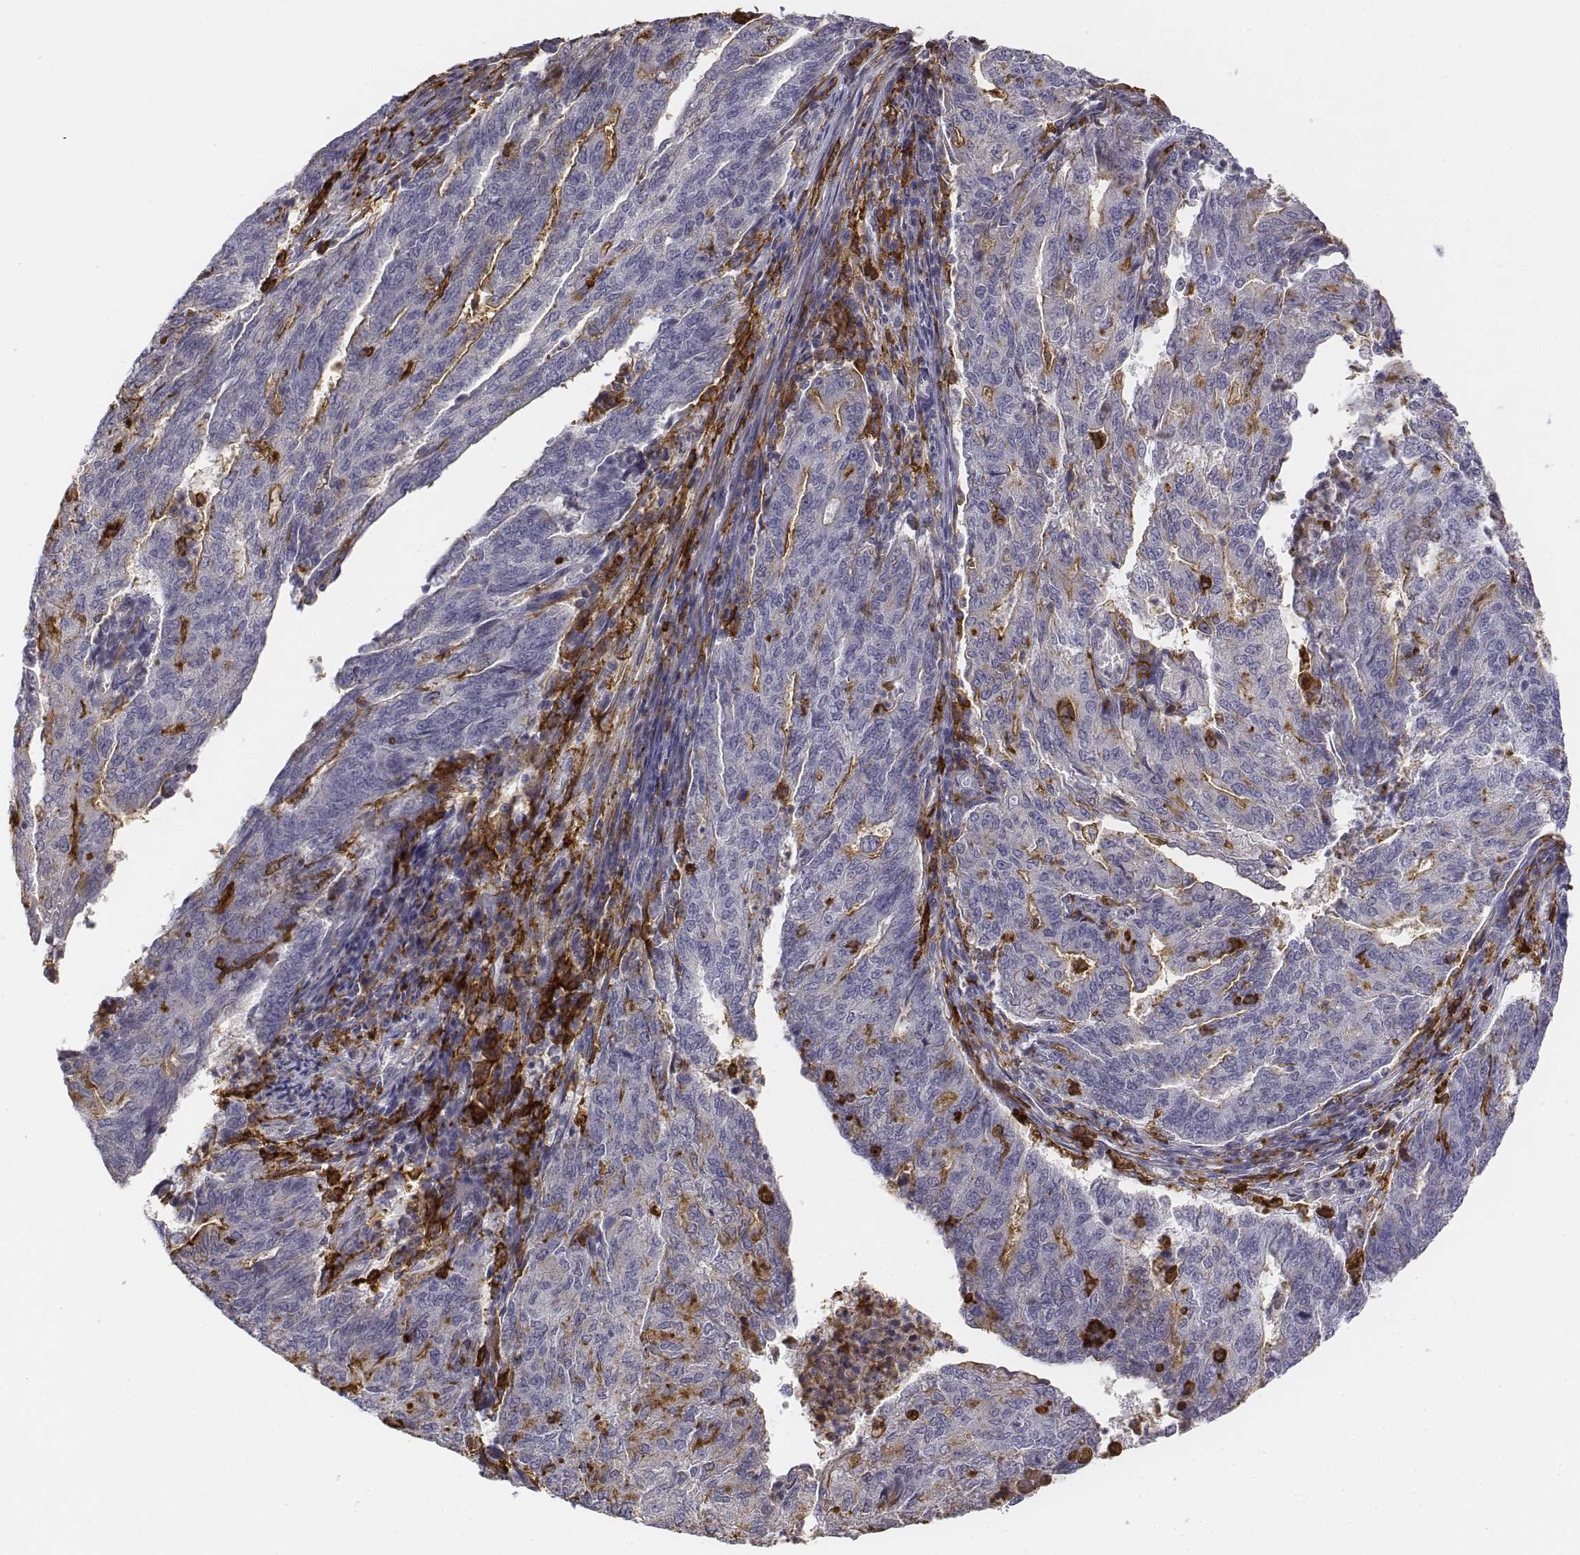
{"staining": {"intensity": "negative", "quantity": "none", "location": "none"}, "tissue": "endometrial cancer", "cell_type": "Tumor cells", "image_type": "cancer", "snomed": [{"axis": "morphology", "description": "Adenocarcinoma, NOS"}, {"axis": "topography", "description": "Endometrium"}], "caption": "Adenocarcinoma (endometrial) was stained to show a protein in brown. There is no significant staining in tumor cells.", "gene": "CD14", "patient": {"sex": "female", "age": 82}}